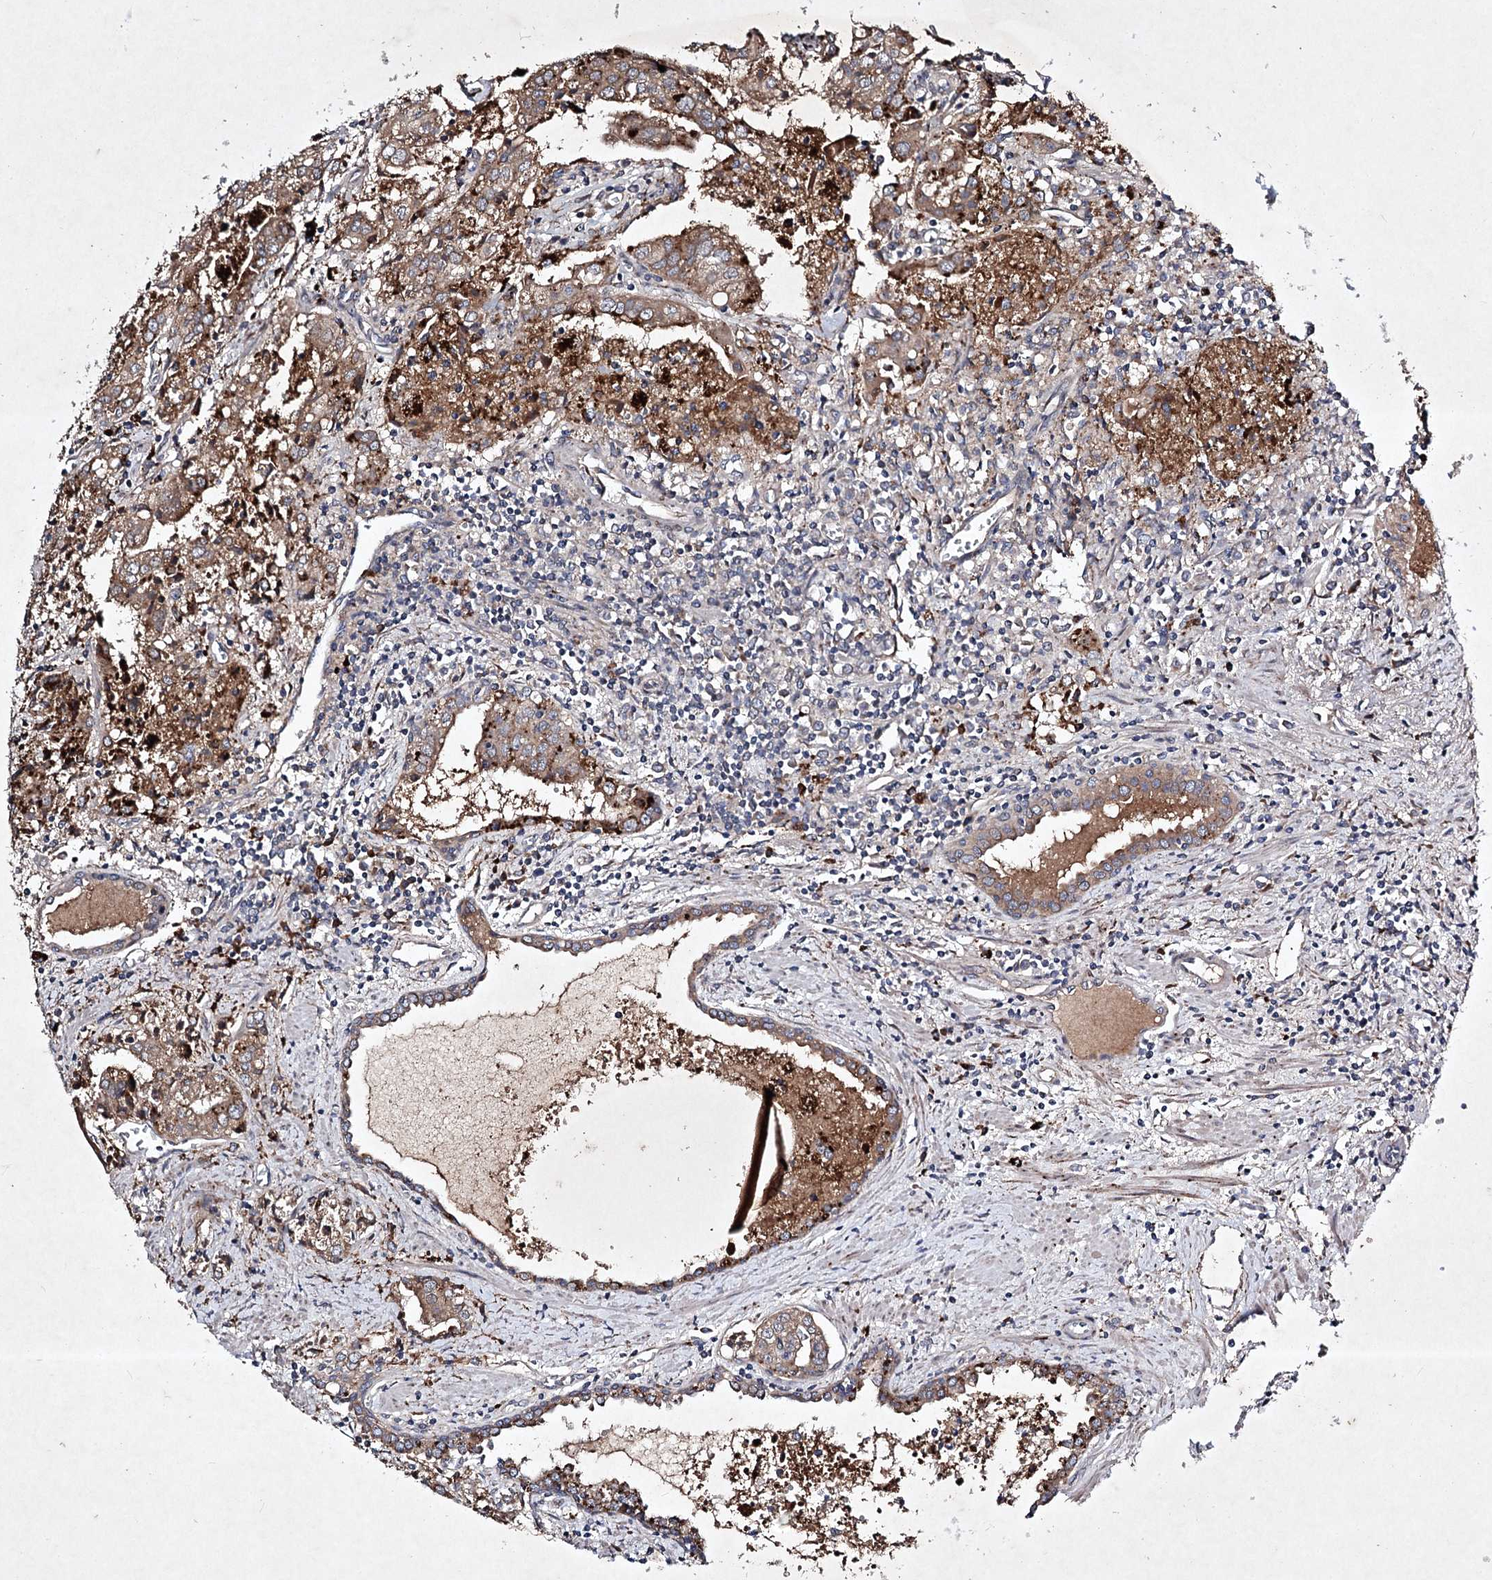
{"staining": {"intensity": "moderate", "quantity": ">75%", "location": "cytoplasmic/membranous"}, "tissue": "prostate cancer", "cell_type": "Tumor cells", "image_type": "cancer", "snomed": [{"axis": "morphology", "description": "Adenocarcinoma, High grade"}, {"axis": "topography", "description": "Prostate"}], "caption": "This is a histology image of immunohistochemistry staining of prostate cancer, which shows moderate expression in the cytoplasmic/membranous of tumor cells.", "gene": "ALG9", "patient": {"sex": "male", "age": 68}}